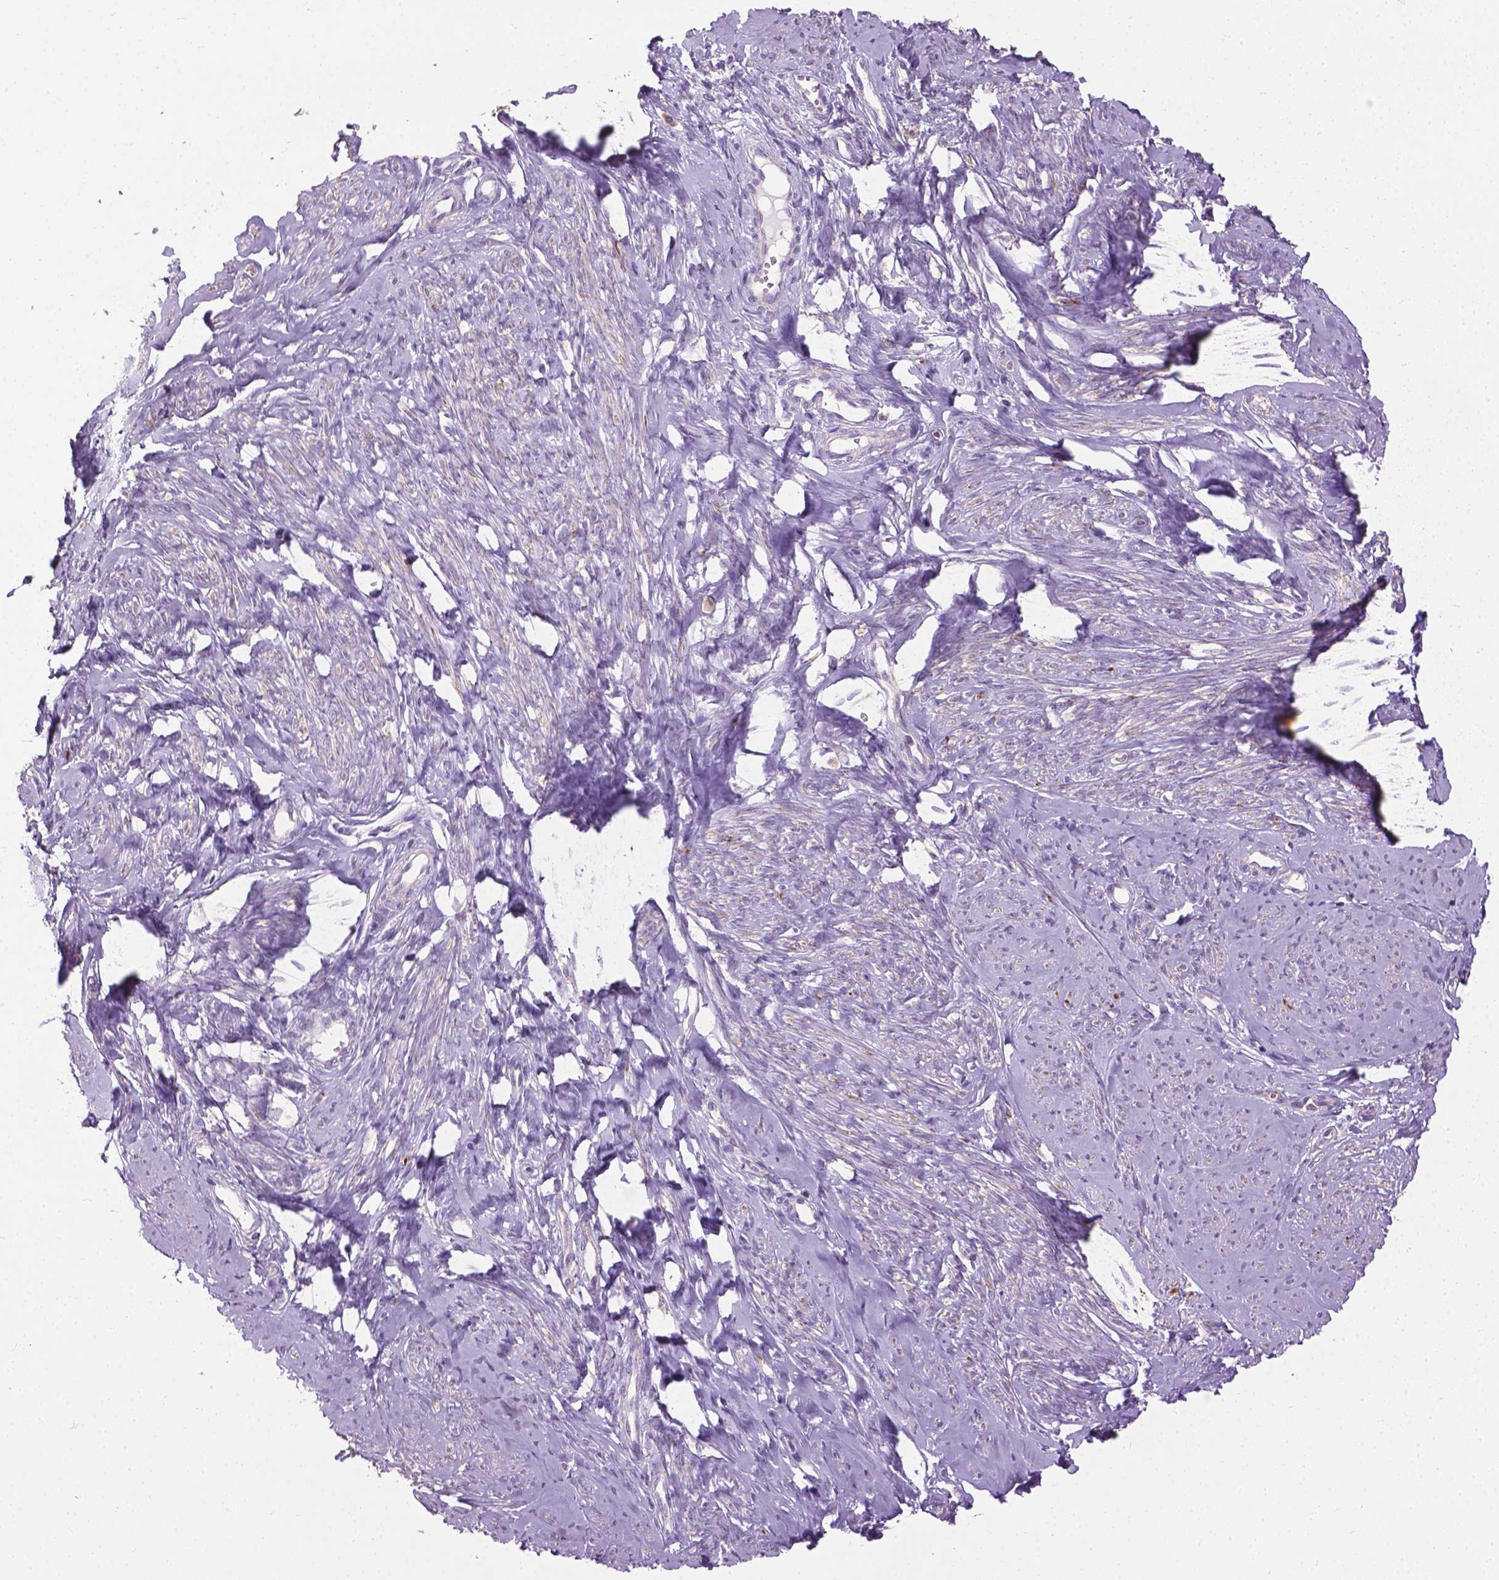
{"staining": {"intensity": "negative", "quantity": "none", "location": "none"}, "tissue": "smooth muscle", "cell_type": "Smooth muscle cells", "image_type": "normal", "snomed": [{"axis": "morphology", "description": "Normal tissue, NOS"}, {"axis": "topography", "description": "Smooth muscle"}], "caption": "IHC image of normal smooth muscle: human smooth muscle stained with DAB exhibits no significant protein positivity in smooth muscle cells.", "gene": "VDAC1", "patient": {"sex": "female", "age": 48}}